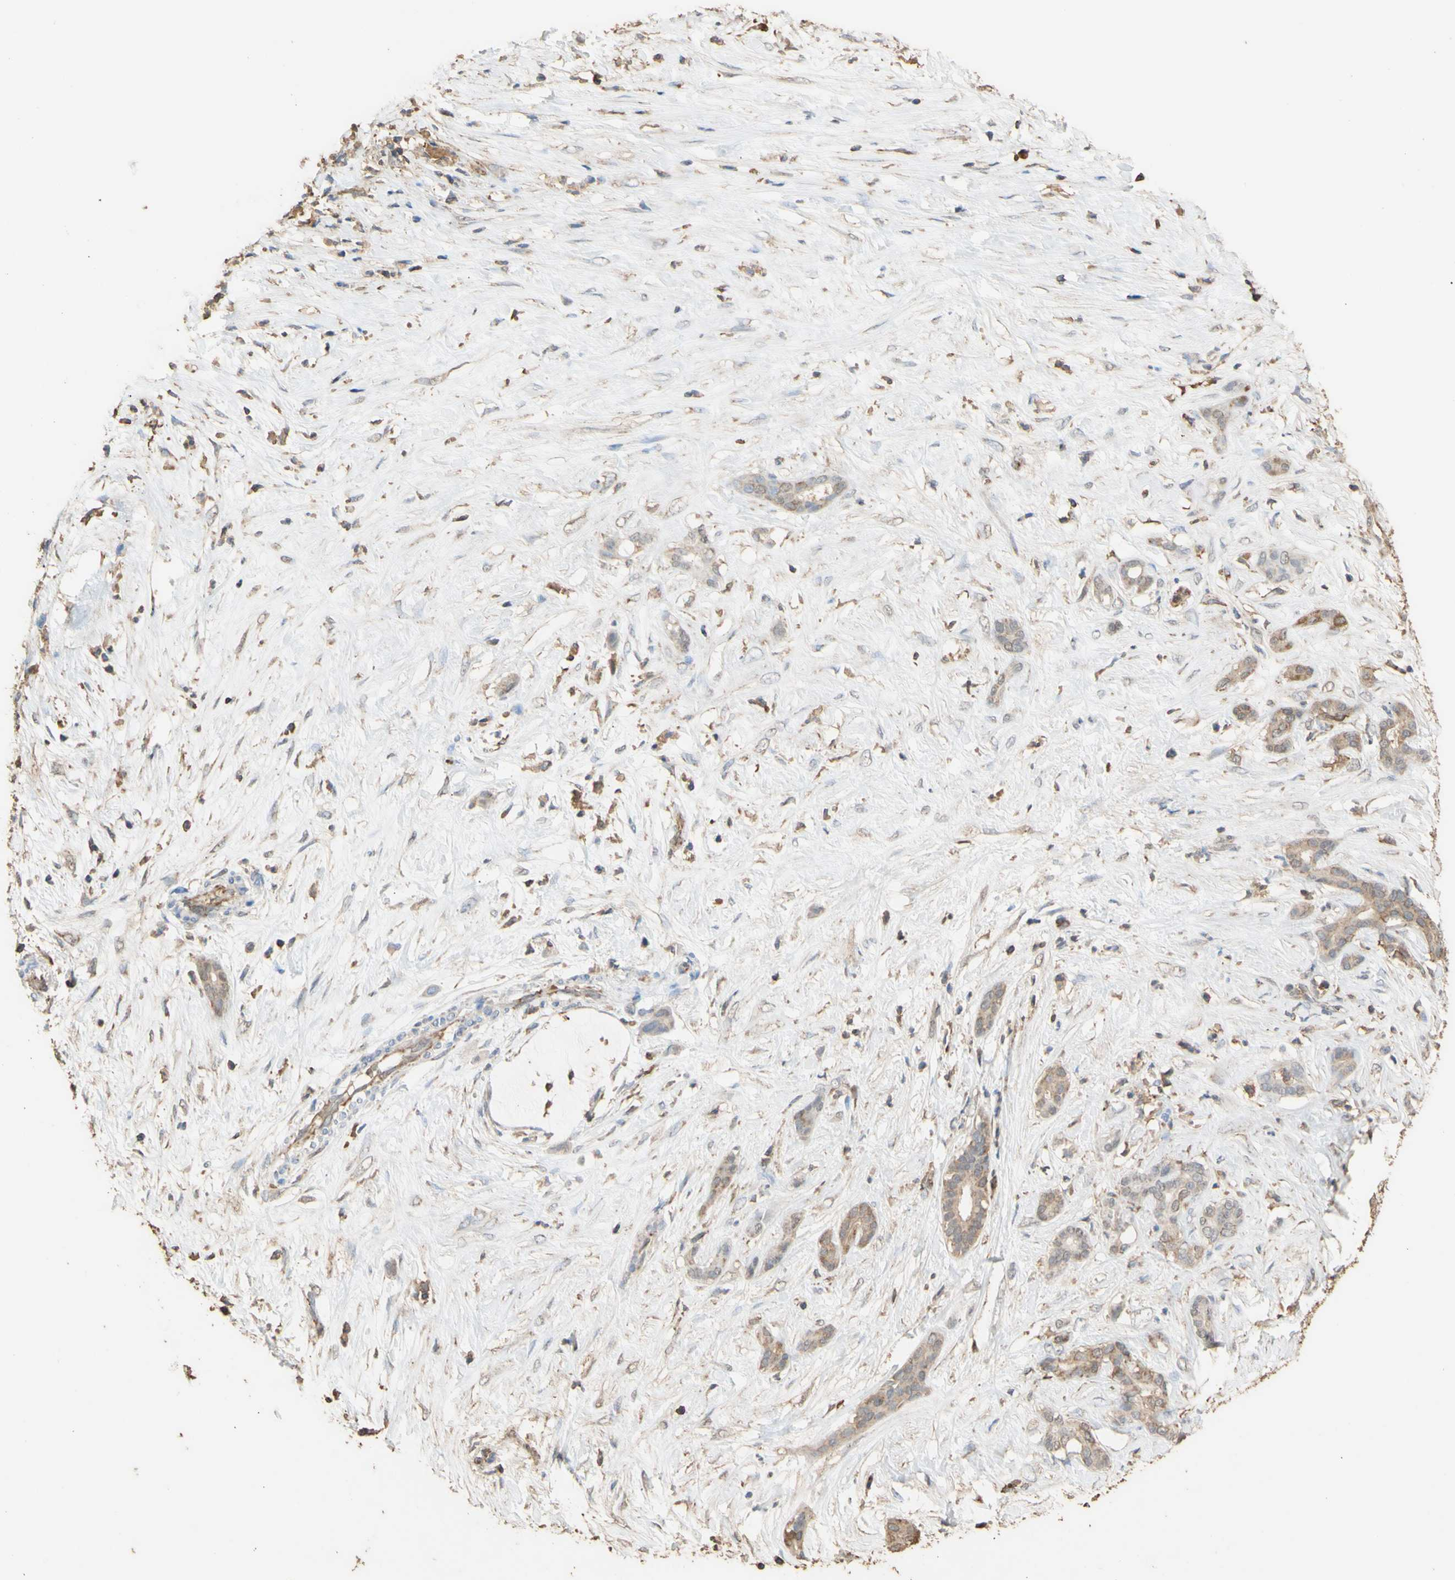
{"staining": {"intensity": "weak", "quantity": ">75%", "location": "cytoplasmic/membranous"}, "tissue": "pancreatic cancer", "cell_type": "Tumor cells", "image_type": "cancer", "snomed": [{"axis": "morphology", "description": "Adenocarcinoma, NOS"}, {"axis": "topography", "description": "Pancreas"}], "caption": "Adenocarcinoma (pancreatic) was stained to show a protein in brown. There is low levels of weak cytoplasmic/membranous staining in approximately >75% of tumor cells.", "gene": "ALDH9A1", "patient": {"sex": "male", "age": 41}}